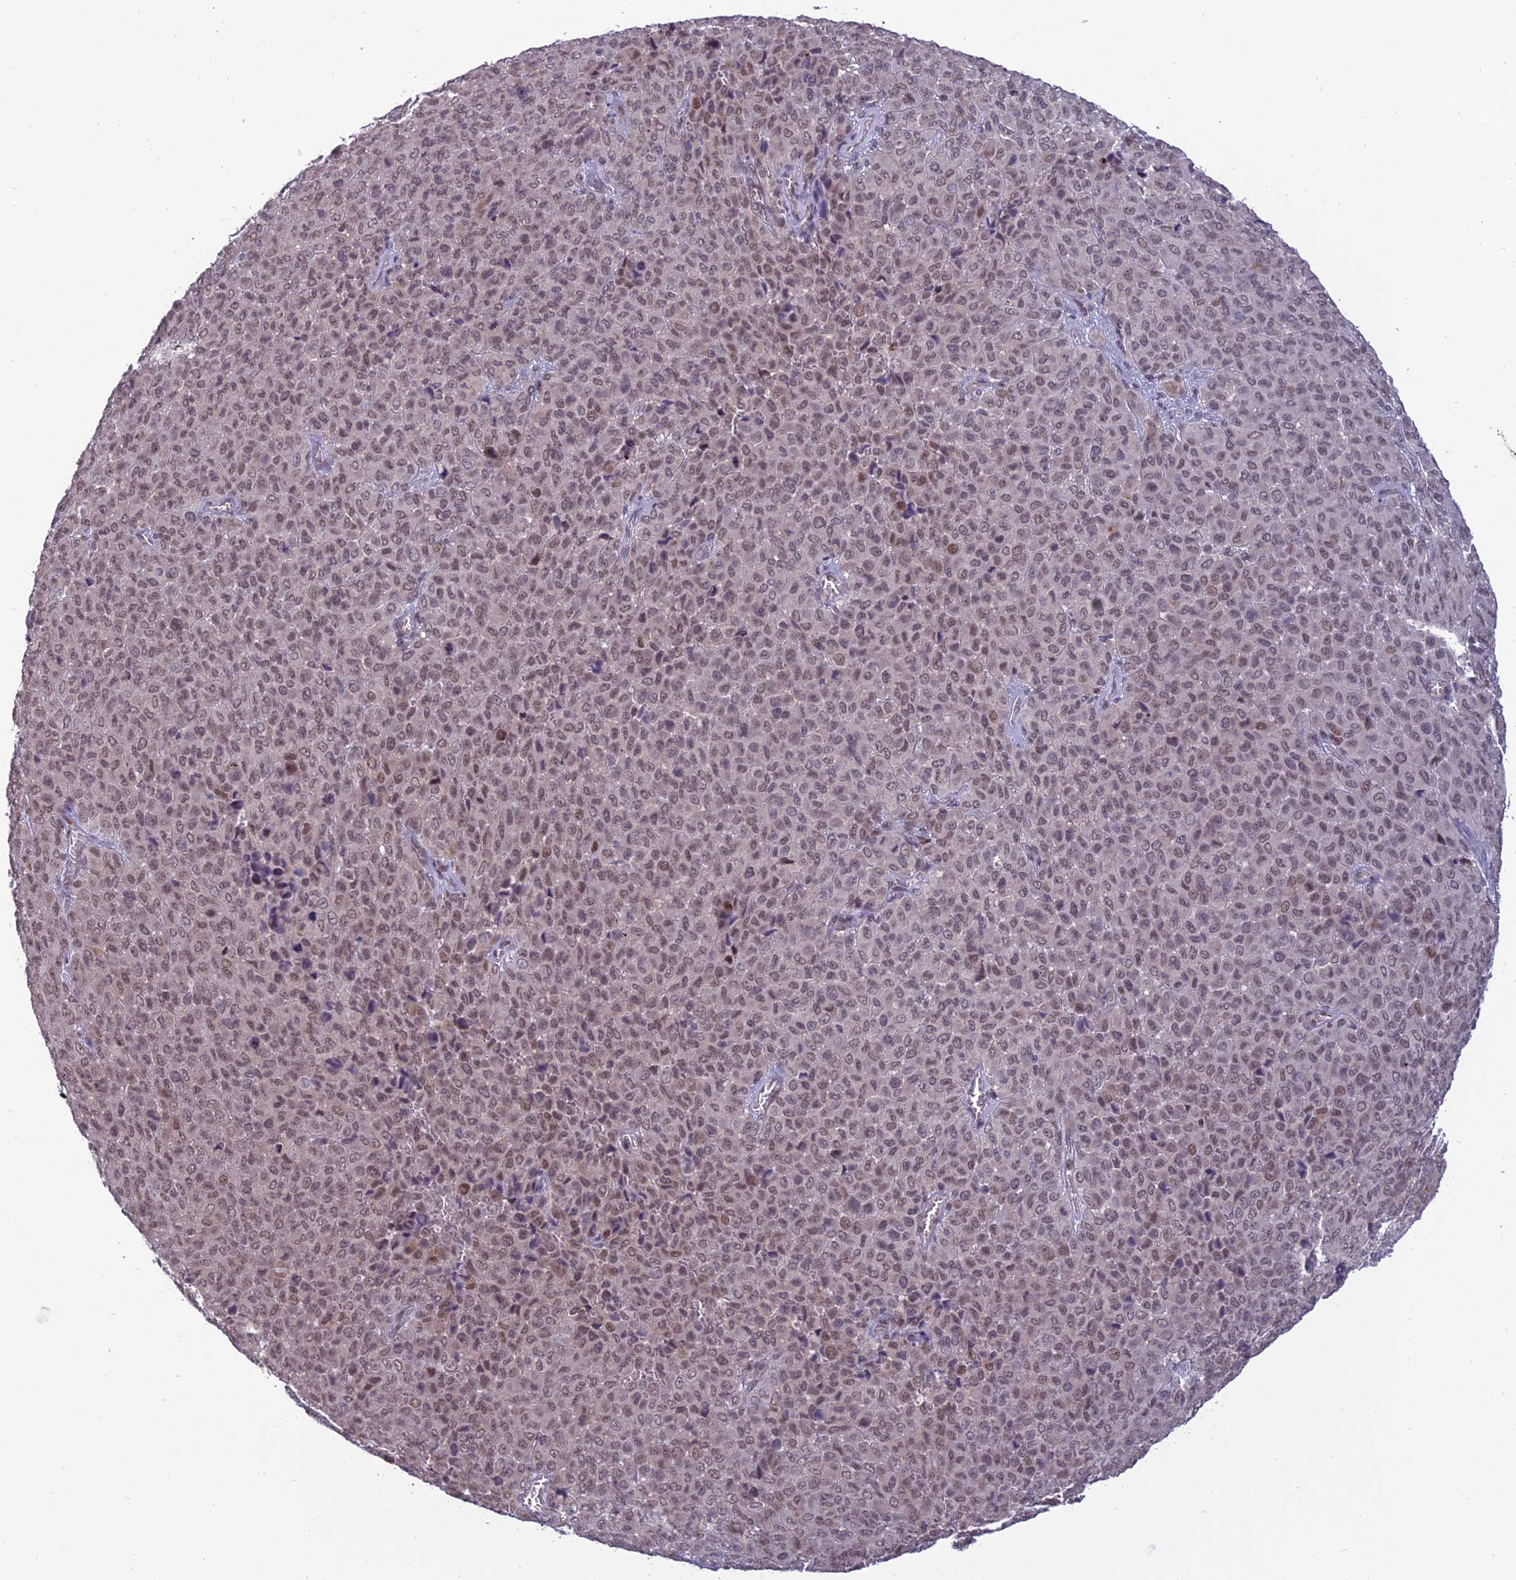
{"staining": {"intensity": "weak", "quantity": "25%-75%", "location": "nuclear"}, "tissue": "melanoma", "cell_type": "Tumor cells", "image_type": "cancer", "snomed": [{"axis": "morphology", "description": "Malignant melanoma, Metastatic site"}, {"axis": "topography", "description": "Skin"}], "caption": "Immunohistochemistry (IHC) (DAB) staining of human melanoma displays weak nuclear protein positivity in approximately 25%-75% of tumor cells.", "gene": "FBRS", "patient": {"sex": "female", "age": 81}}